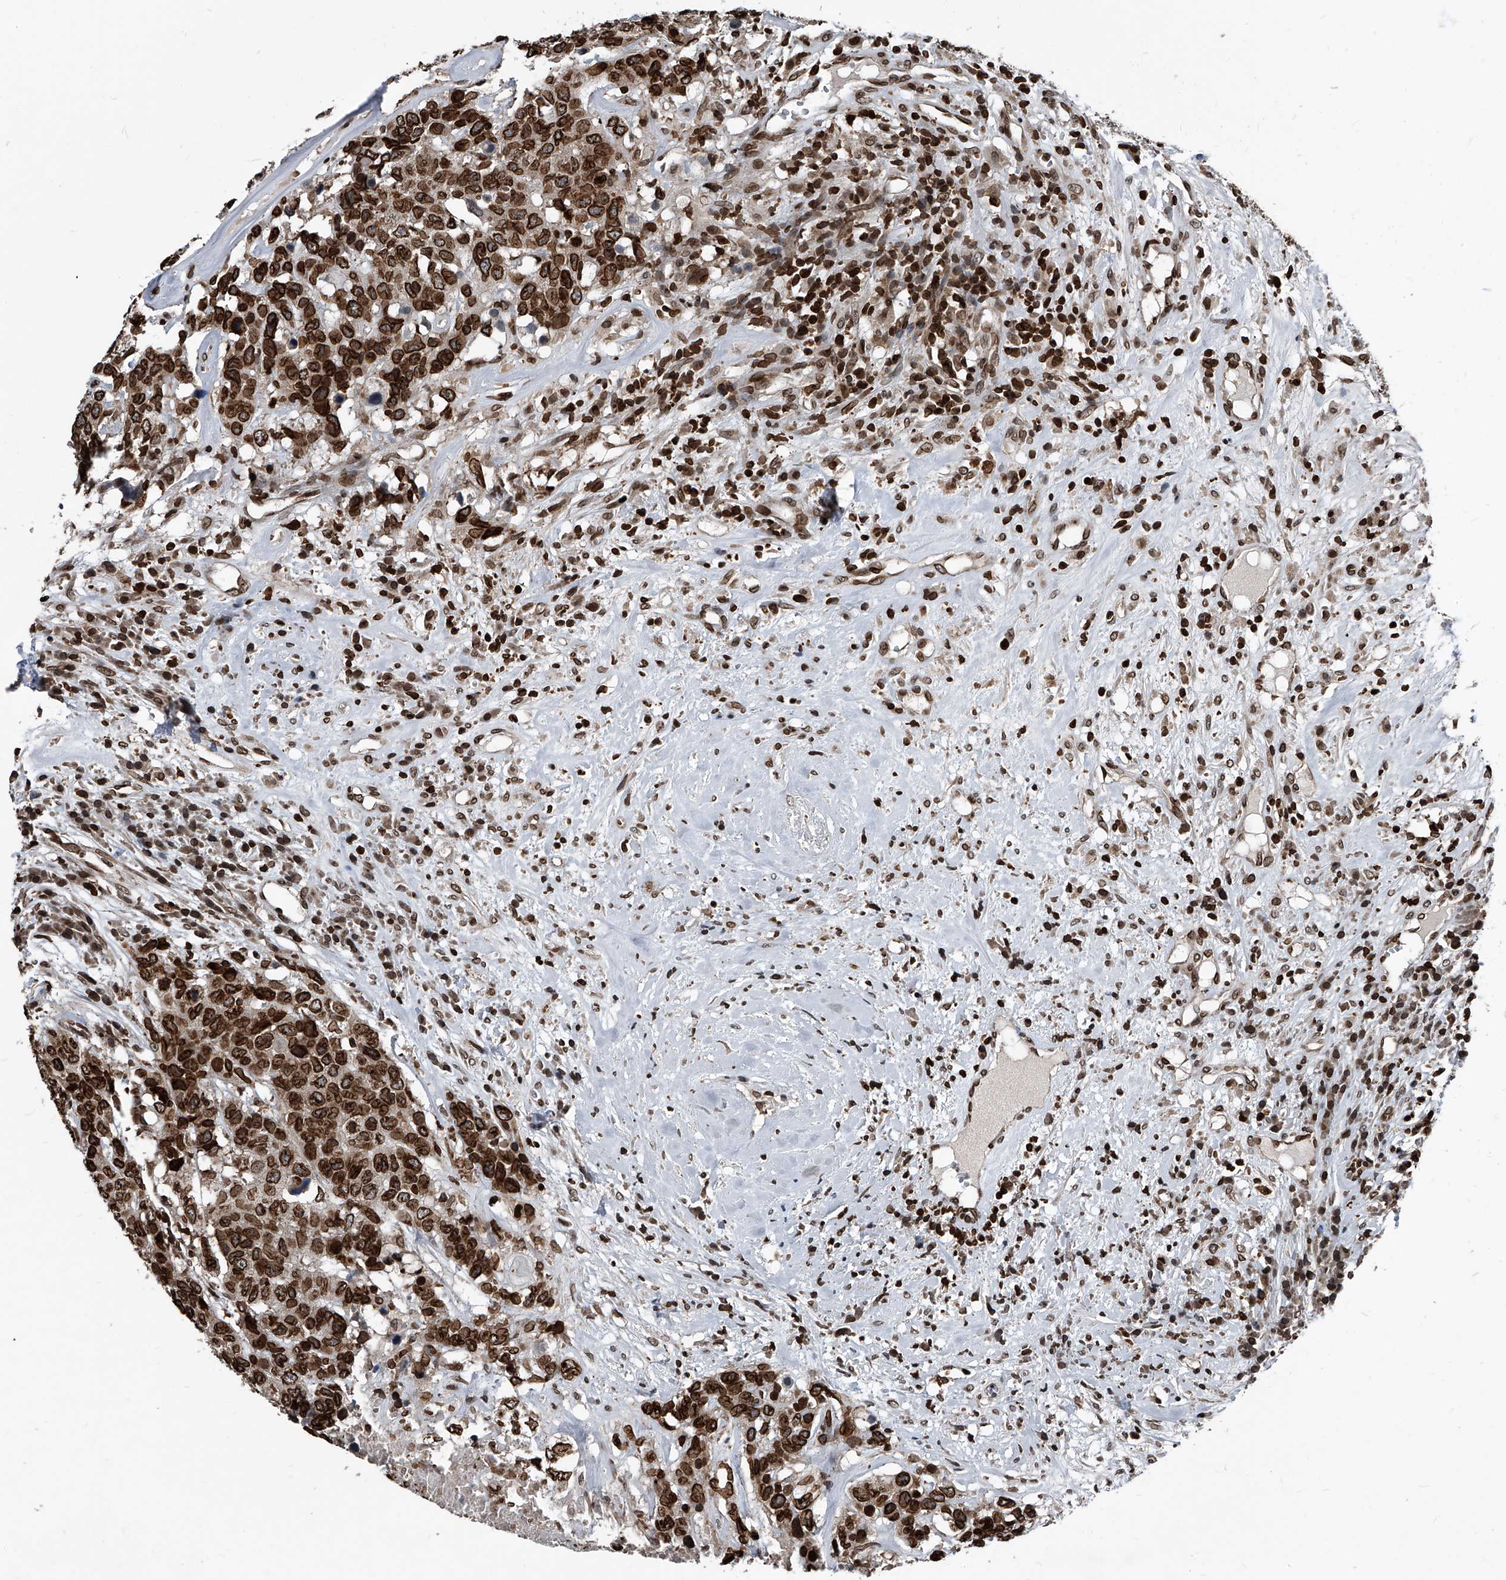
{"staining": {"intensity": "strong", "quantity": ">75%", "location": "cytoplasmic/membranous,nuclear"}, "tissue": "head and neck cancer", "cell_type": "Tumor cells", "image_type": "cancer", "snomed": [{"axis": "morphology", "description": "Squamous cell carcinoma, NOS"}, {"axis": "topography", "description": "Head-Neck"}], "caption": "Protein analysis of head and neck cancer tissue shows strong cytoplasmic/membranous and nuclear positivity in approximately >75% of tumor cells.", "gene": "PHF20", "patient": {"sex": "male", "age": 66}}